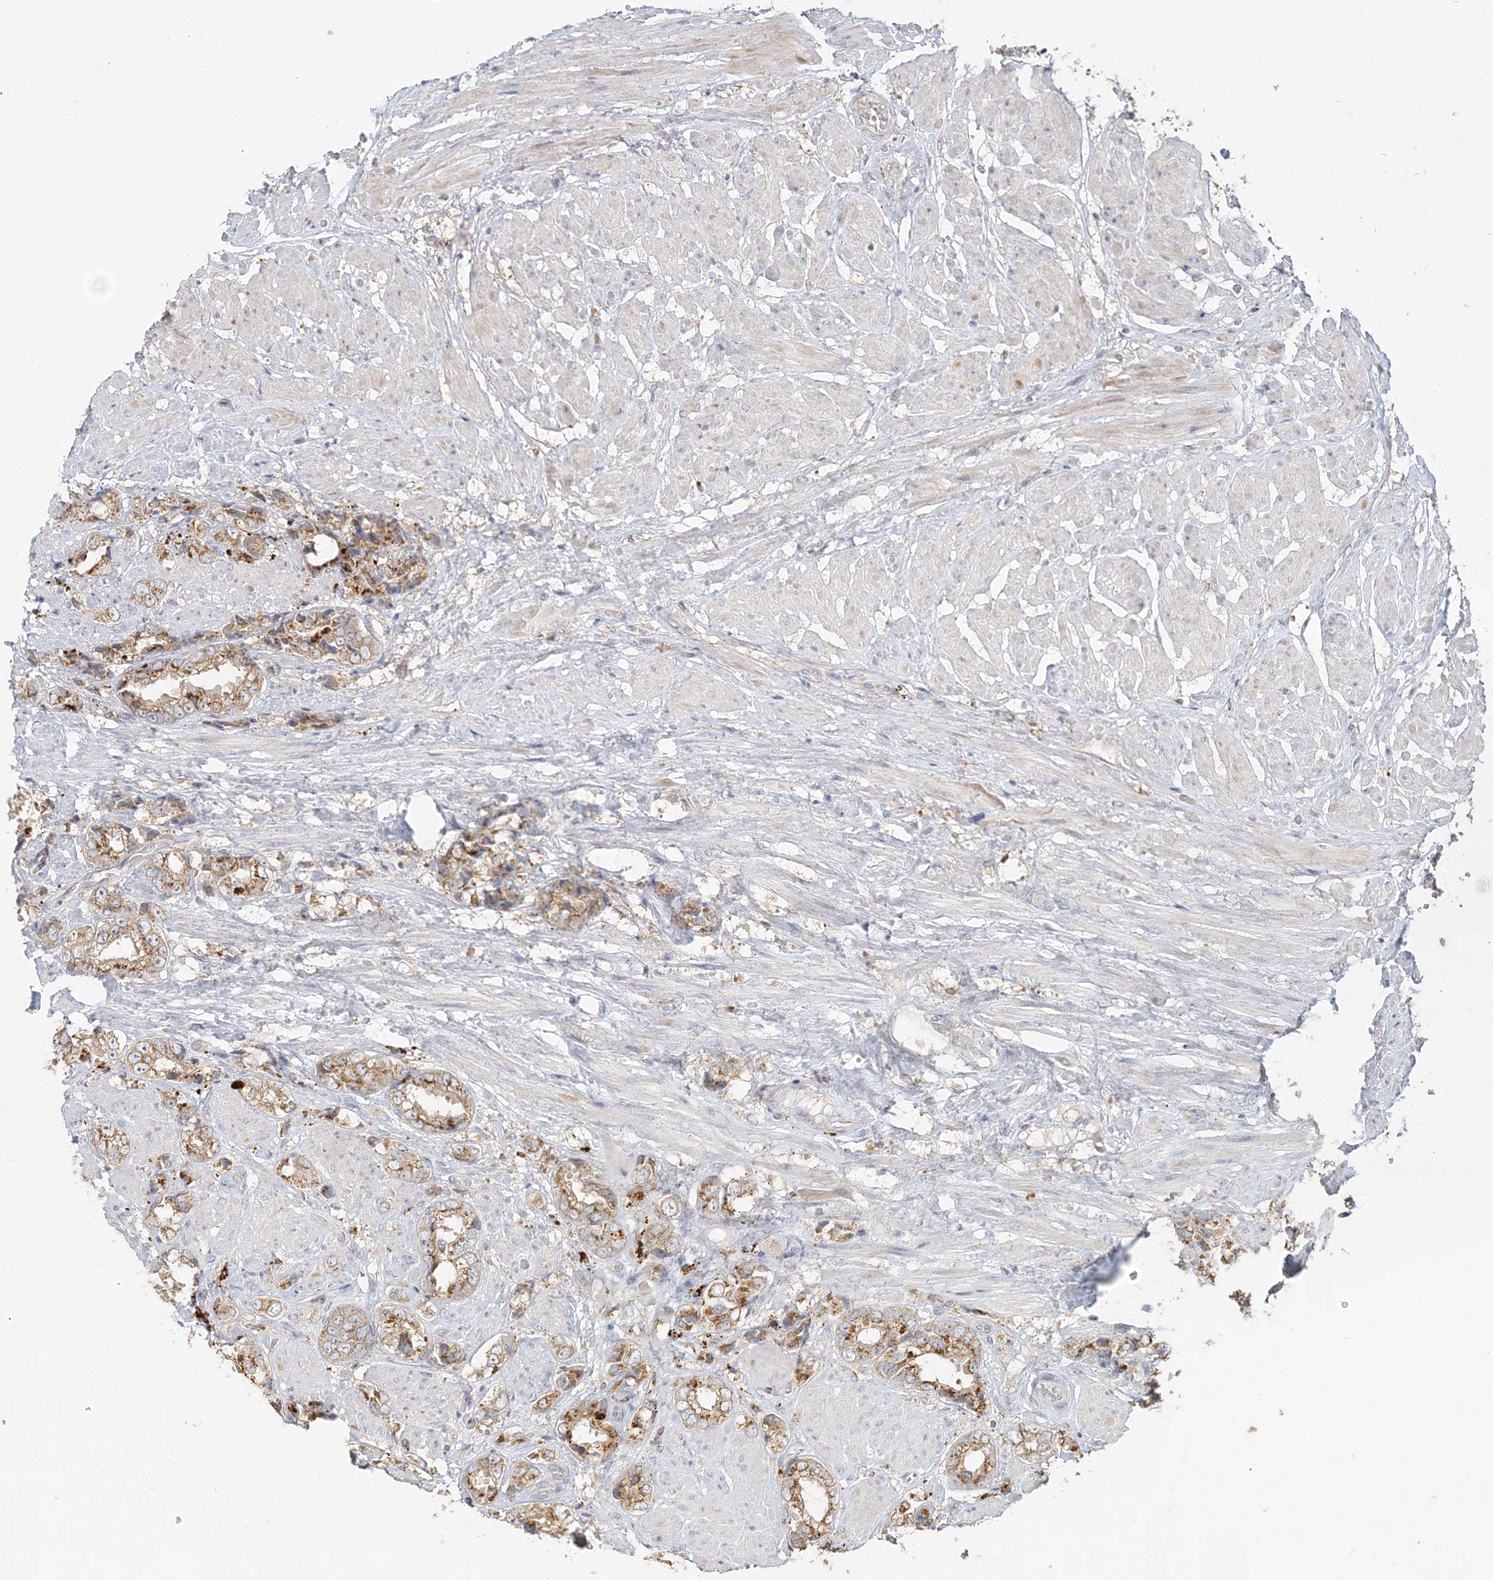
{"staining": {"intensity": "moderate", "quantity": ">75%", "location": "cytoplasmic/membranous"}, "tissue": "prostate cancer", "cell_type": "Tumor cells", "image_type": "cancer", "snomed": [{"axis": "morphology", "description": "Adenocarcinoma, High grade"}, {"axis": "topography", "description": "Prostate"}], "caption": "IHC photomicrograph of human prostate cancer (adenocarcinoma (high-grade)) stained for a protein (brown), which demonstrates medium levels of moderate cytoplasmic/membranous staining in about >75% of tumor cells.", "gene": "RAB14", "patient": {"sex": "male", "age": 61}}